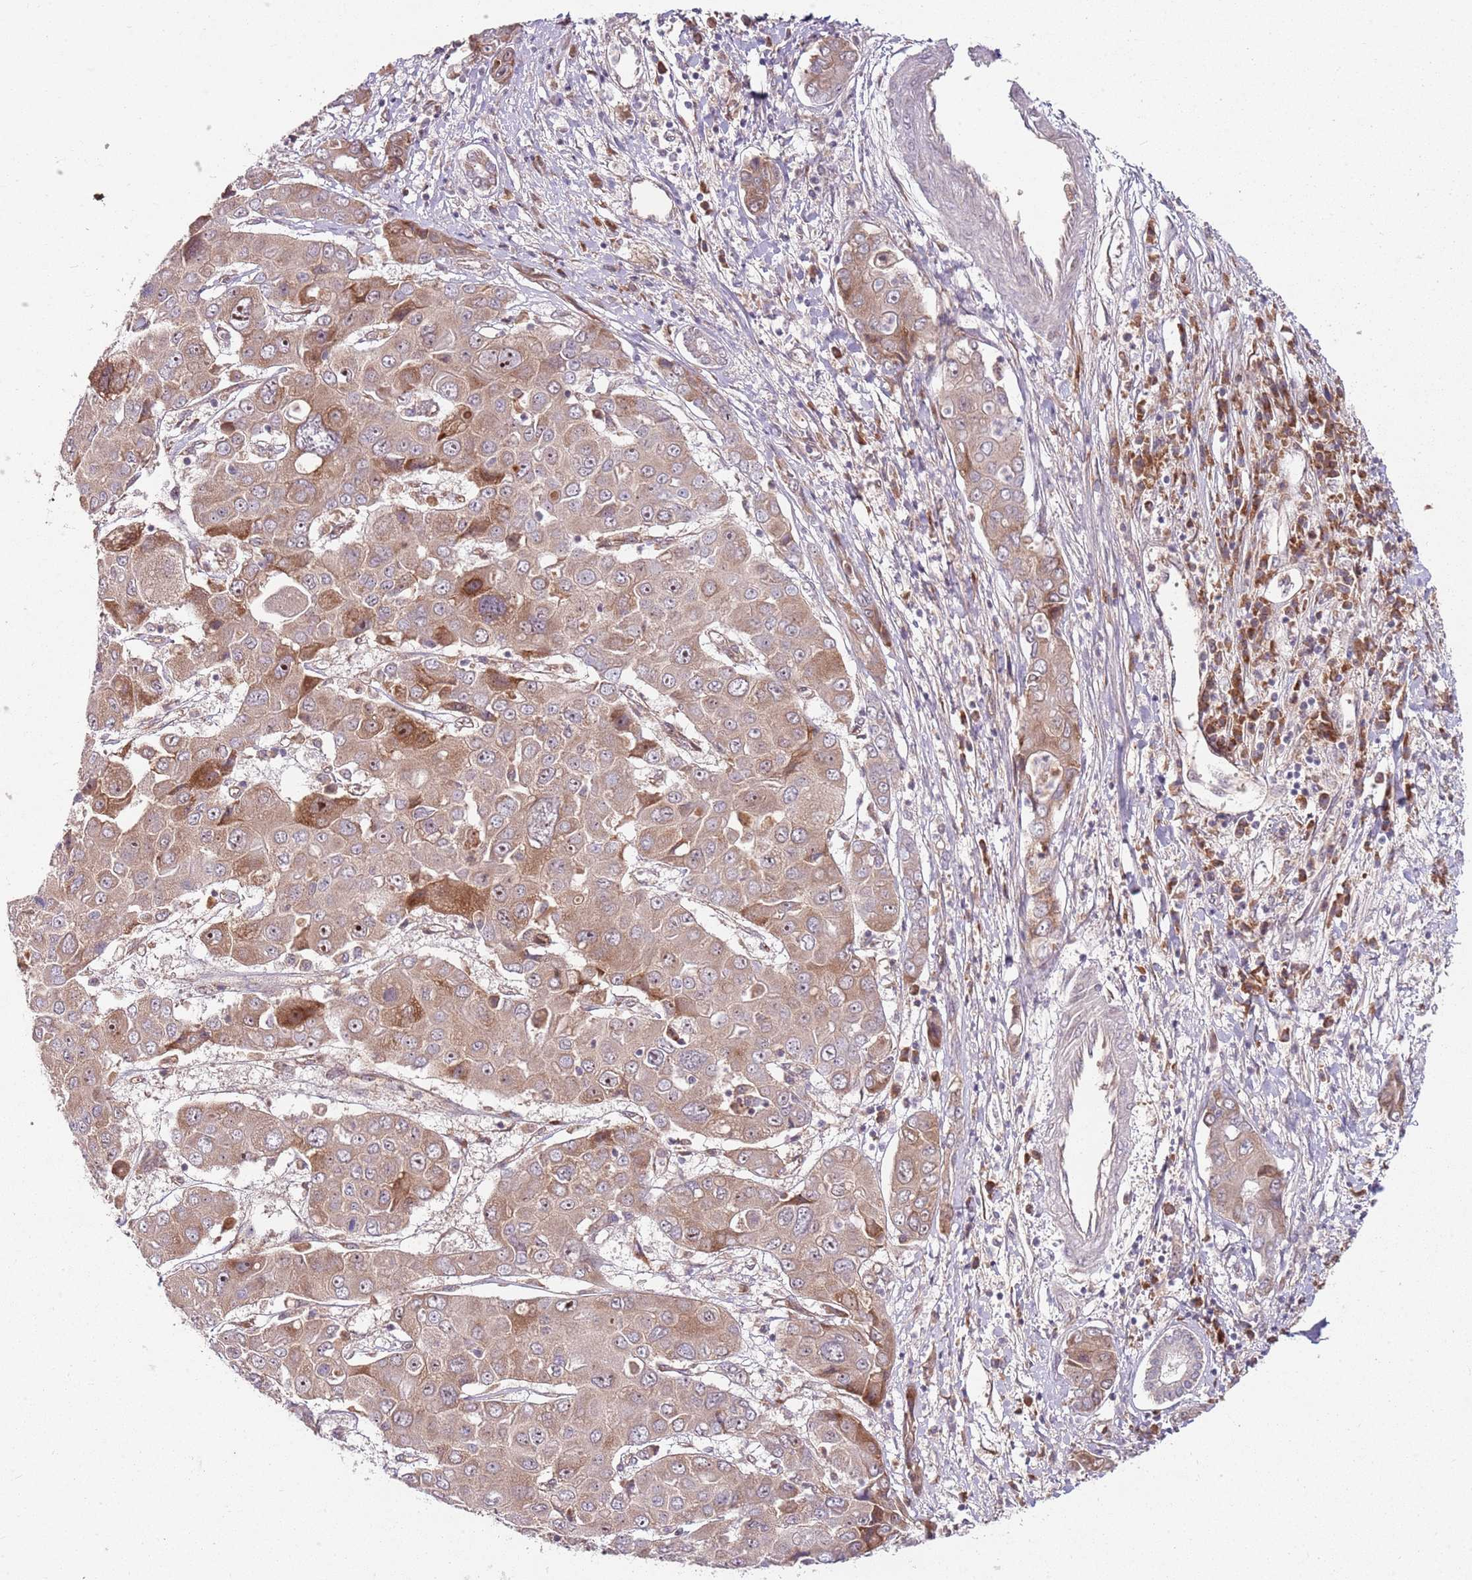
{"staining": {"intensity": "moderate", "quantity": ">75%", "location": "cytoplasmic/membranous,nuclear"}, "tissue": "liver cancer", "cell_type": "Tumor cells", "image_type": "cancer", "snomed": [{"axis": "morphology", "description": "Cholangiocarcinoma"}, {"axis": "topography", "description": "Liver"}], "caption": "Liver cholangiocarcinoma tissue shows moderate cytoplasmic/membranous and nuclear expression in approximately >75% of tumor cells, visualized by immunohistochemistry.", "gene": "FBXL22", "patient": {"sex": "male", "age": 67}}